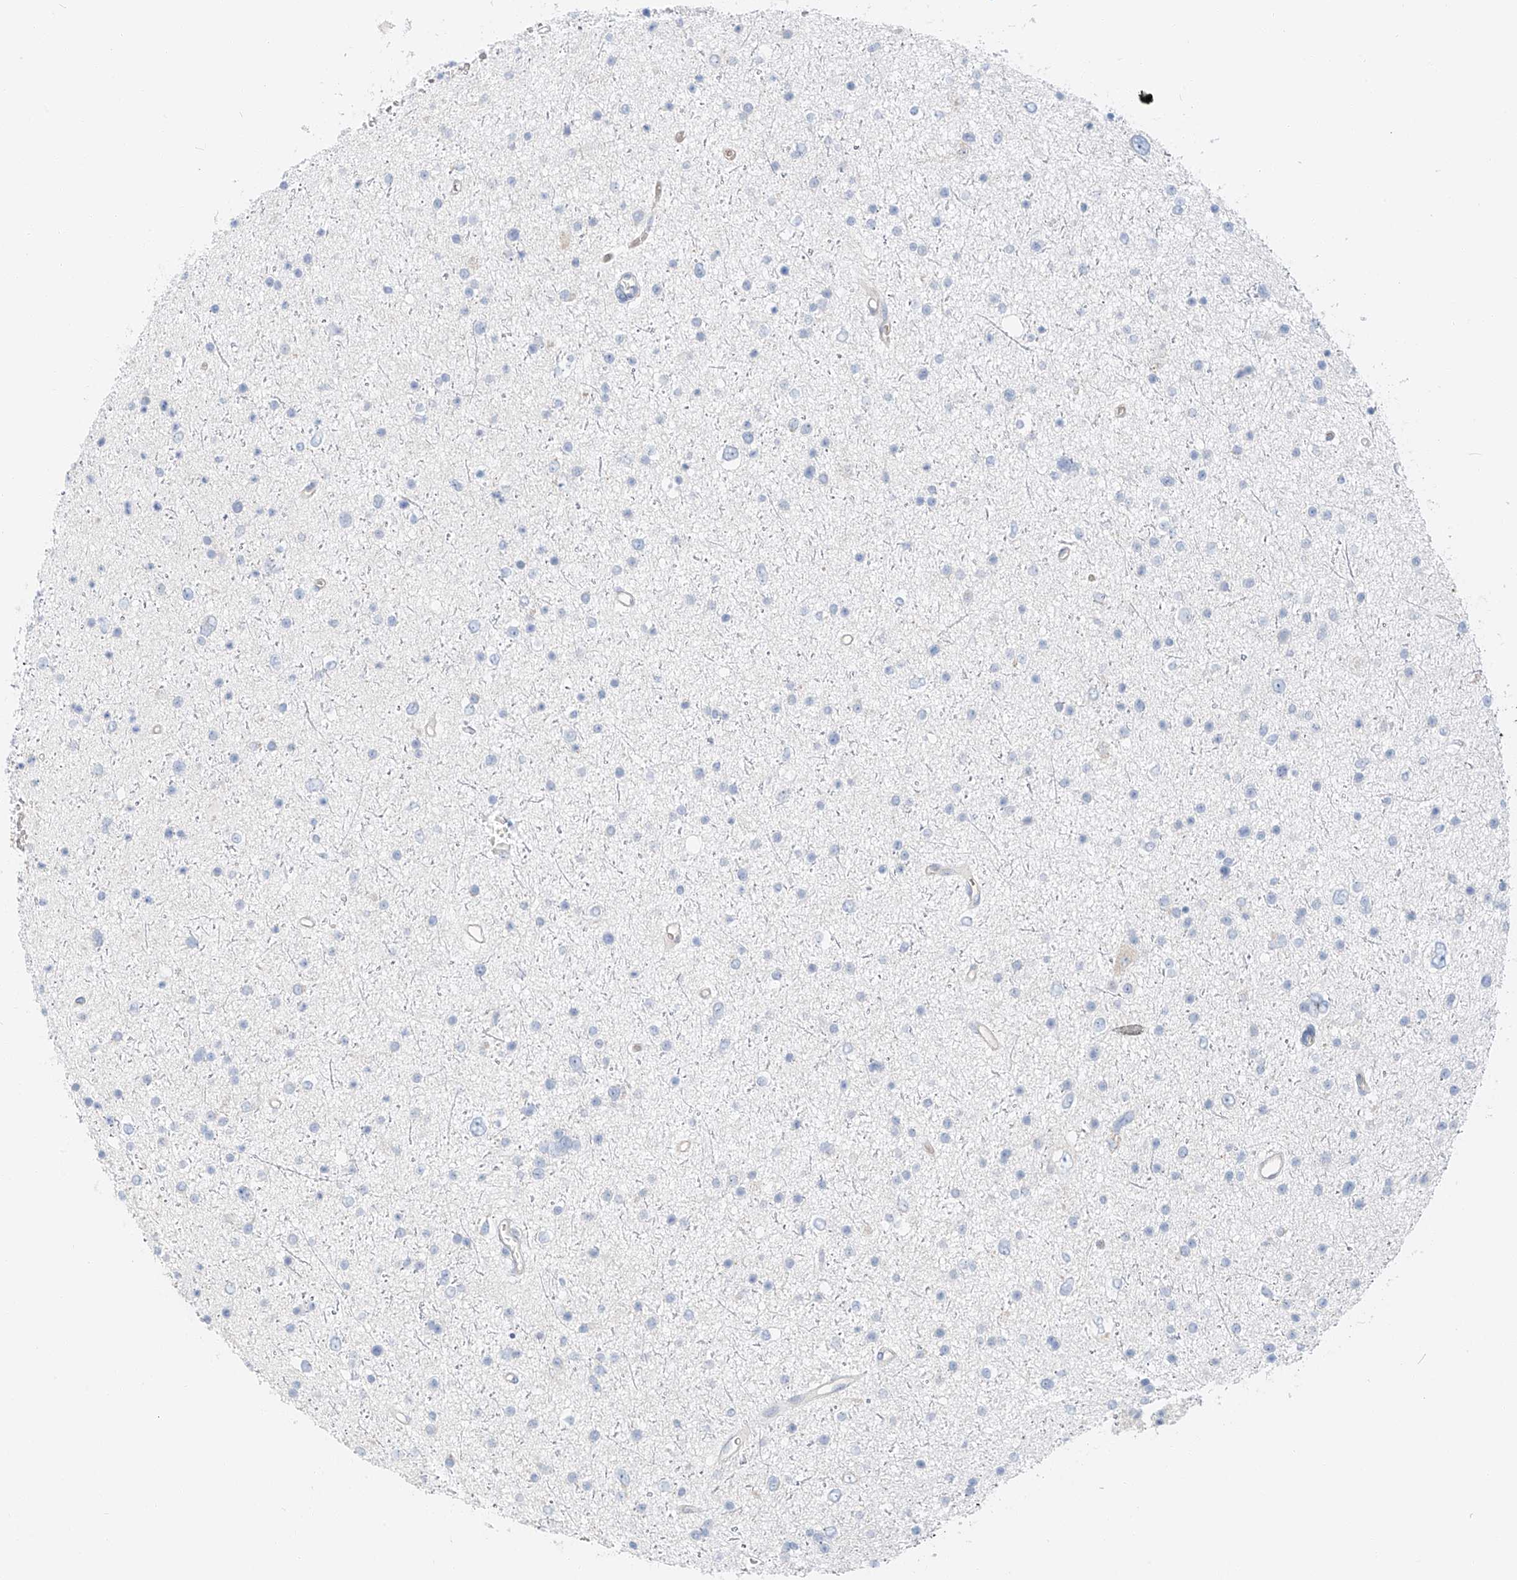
{"staining": {"intensity": "negative", "quantity": "none", "location": "none"}, "tissue": "glioma", "cell_type": "Tumor cells", "image_type": "cancer", "snomed": [{"axis": "morphology", "description": "Glioma, malignant, Low grade"}, {"axis": "topography", "description": "Brain"}], "caption": "High power microscopy image of an immunohistochemistry image of glioma, revealing no significant staining in tumor cells.", "gene": "PGC", "patient": {"sex": "female", "age": 37}}